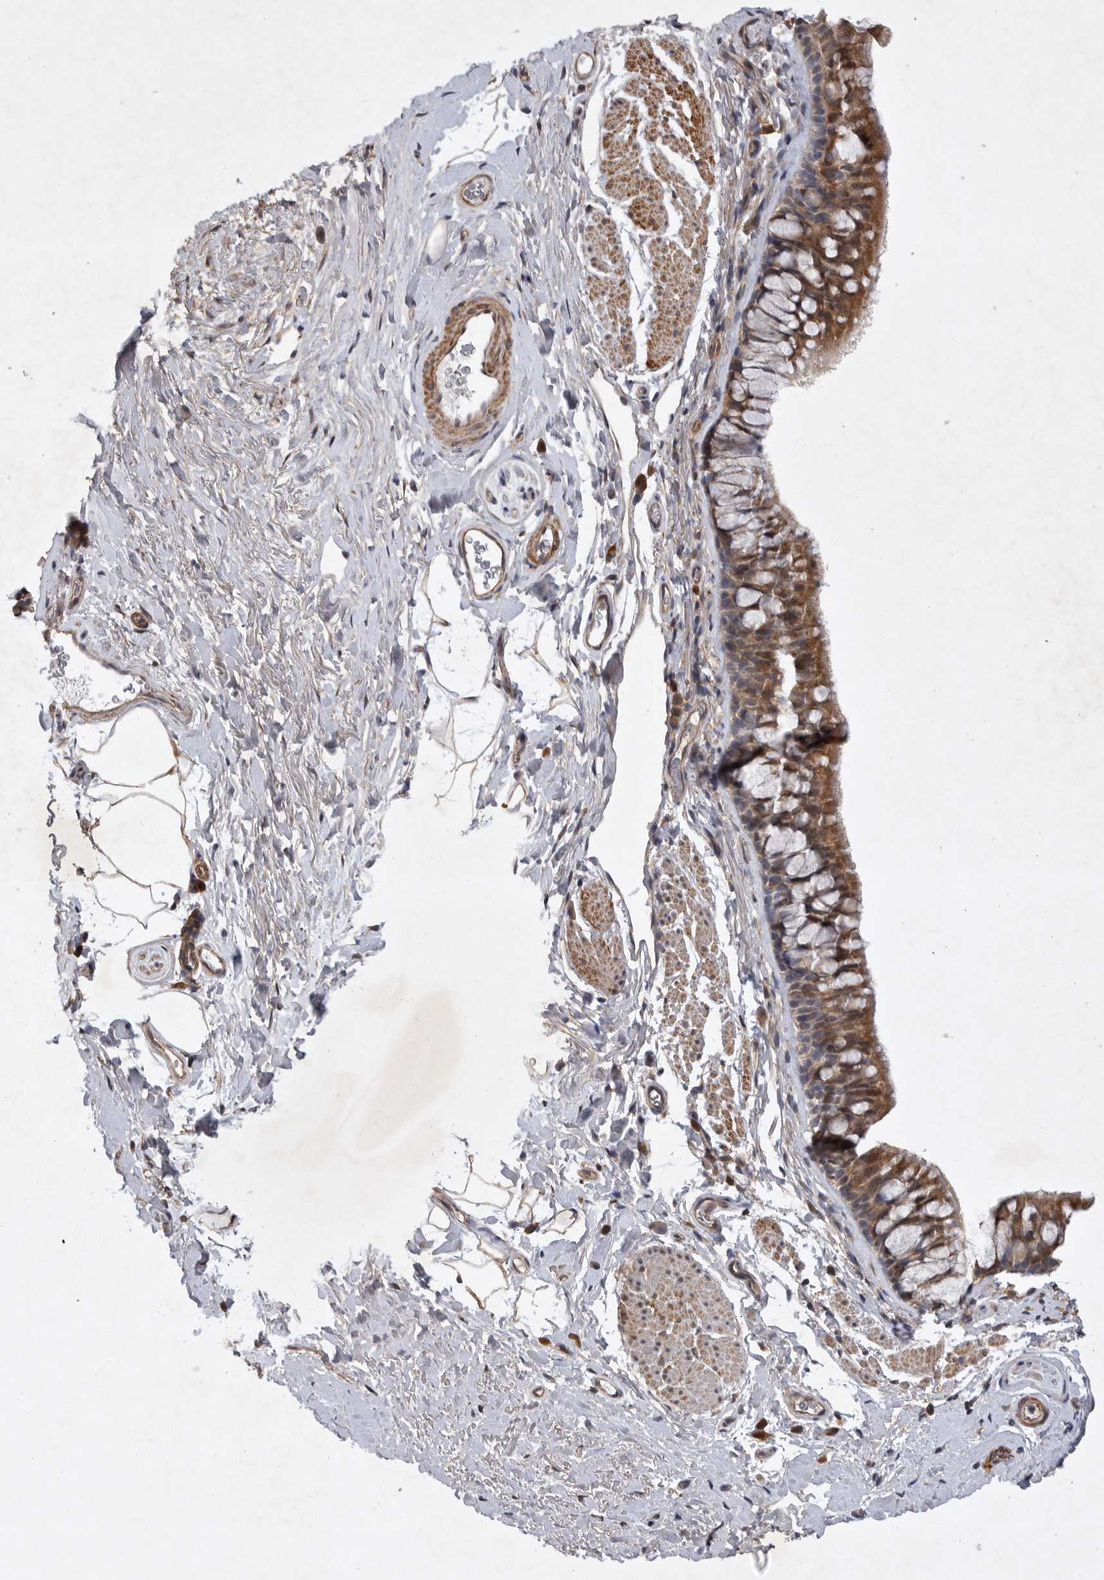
{"staining": {"intensity": "moderate", "quantity": ">75%", "location": "cytoplasmic/membranous"}, "tissue": "bronchus", "cell_type": "Respiratory epithelial cells", "image_type": "normal", "snomed": [{"axis": "morphology", "description": "Normal tissue, NOS"}, {"axis": "topography", "description": "Cartilage tissue"}, {"axis": "topography", "description": "Bronchus"}], "caption": "Immunohistochemistry (IHC) of unremarkable bronchus shows medium levels of moderate cytoplasmic/membranous staining in about >75% of respiratory epithelial cells. (brown staining indicates protein expression, while blue staining denotes nuclei).", "gene": "EDEM3", "patient": {"sex": "female", "age": 53}}